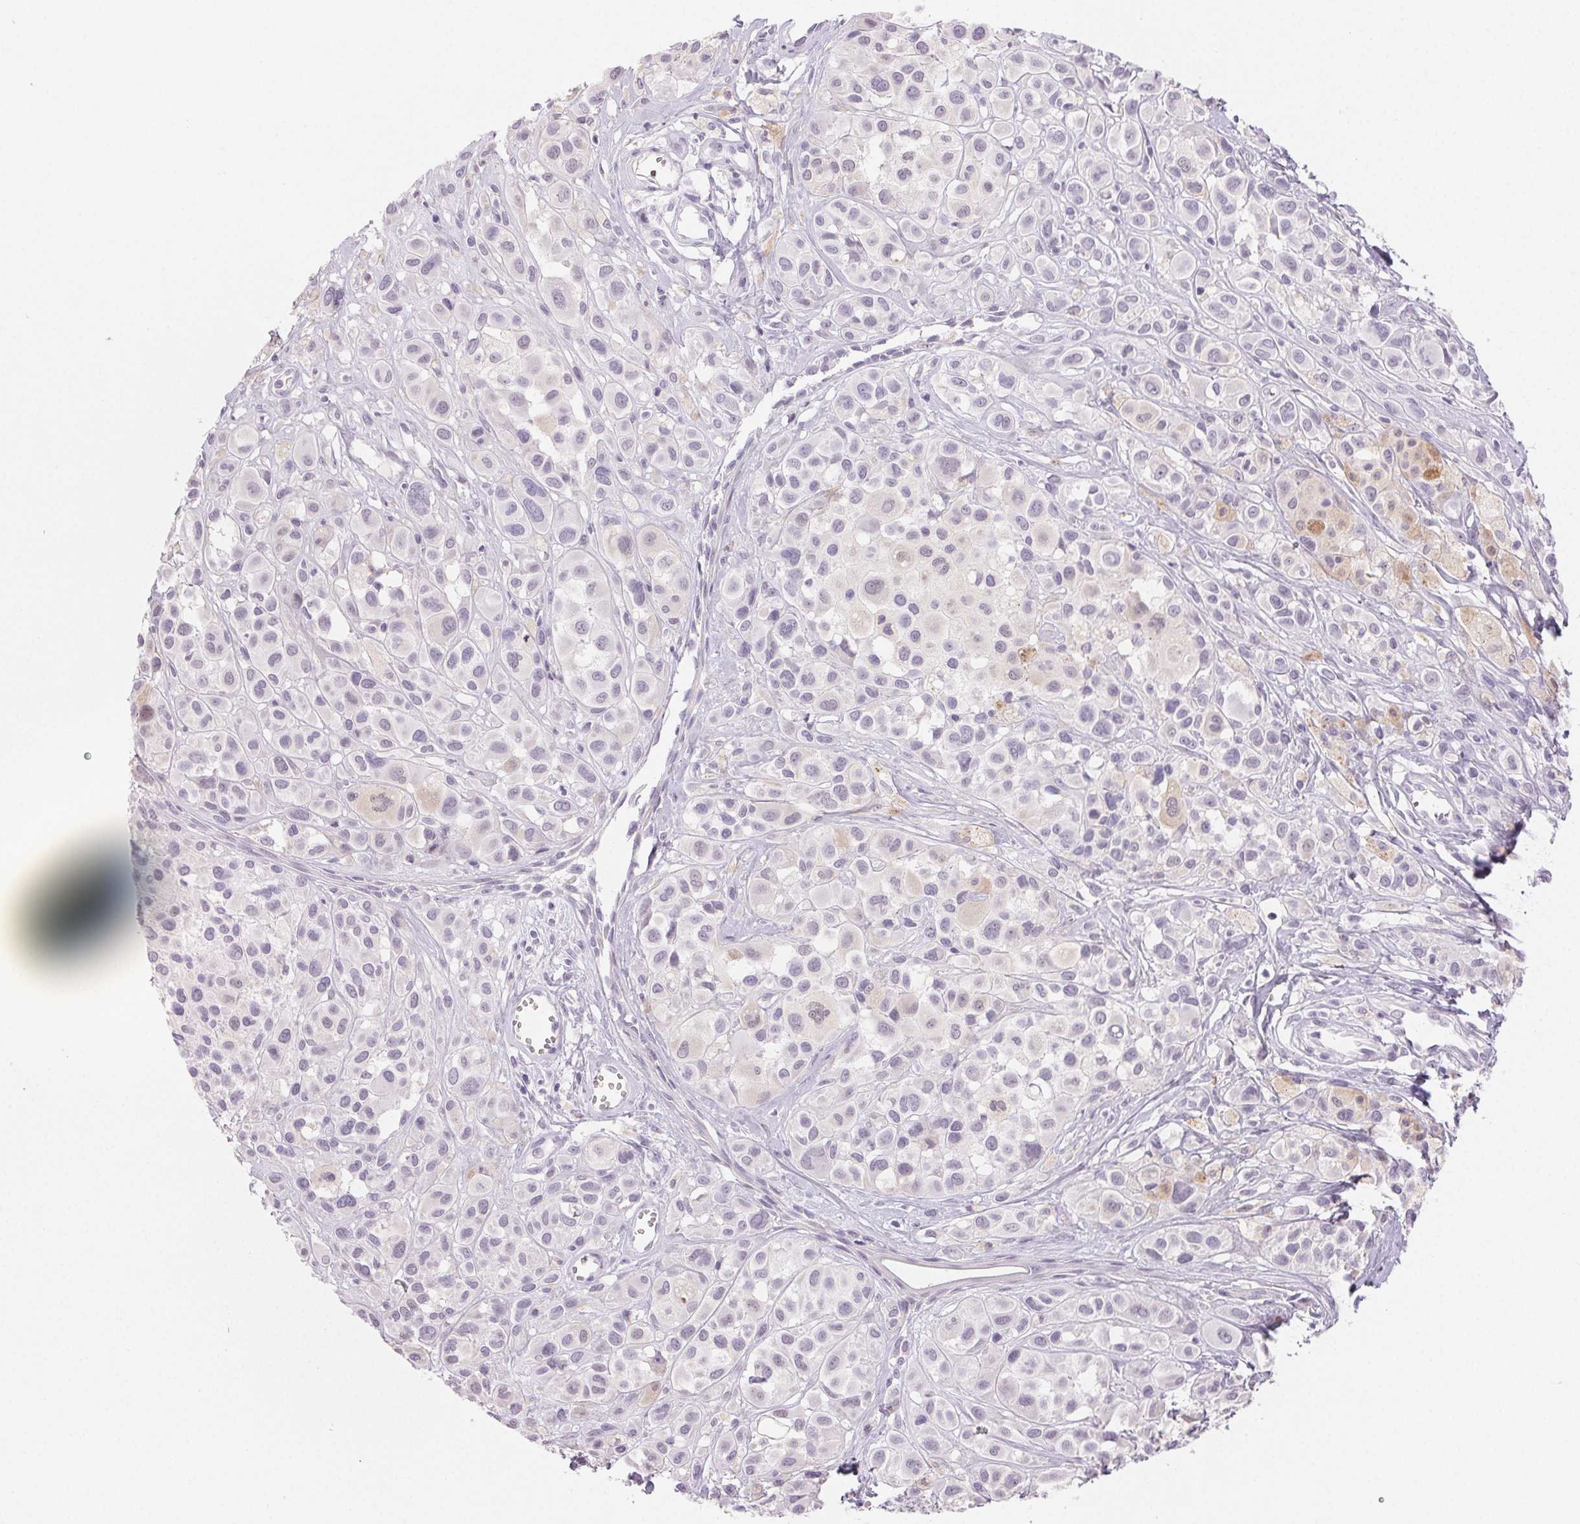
{"staining": {"intensity": "weak", "quantity": "<25%", "location": "cytoplasmic/membranous"}, "tissue": "melanoma", "cell_type": "Tumor cells", "image_type": "cancer", "snomed": [{"axis": "morphology", "description": "Malignant melanoma, NOS"}, {"axis": "topography", "description": "Skin"}], "caption": "Melanoma was stained to show a protein in brown. There is no significant staining in tumor cells.", "gene": "BPIFB2", "patient": {"sex": "male", "age": 77}}